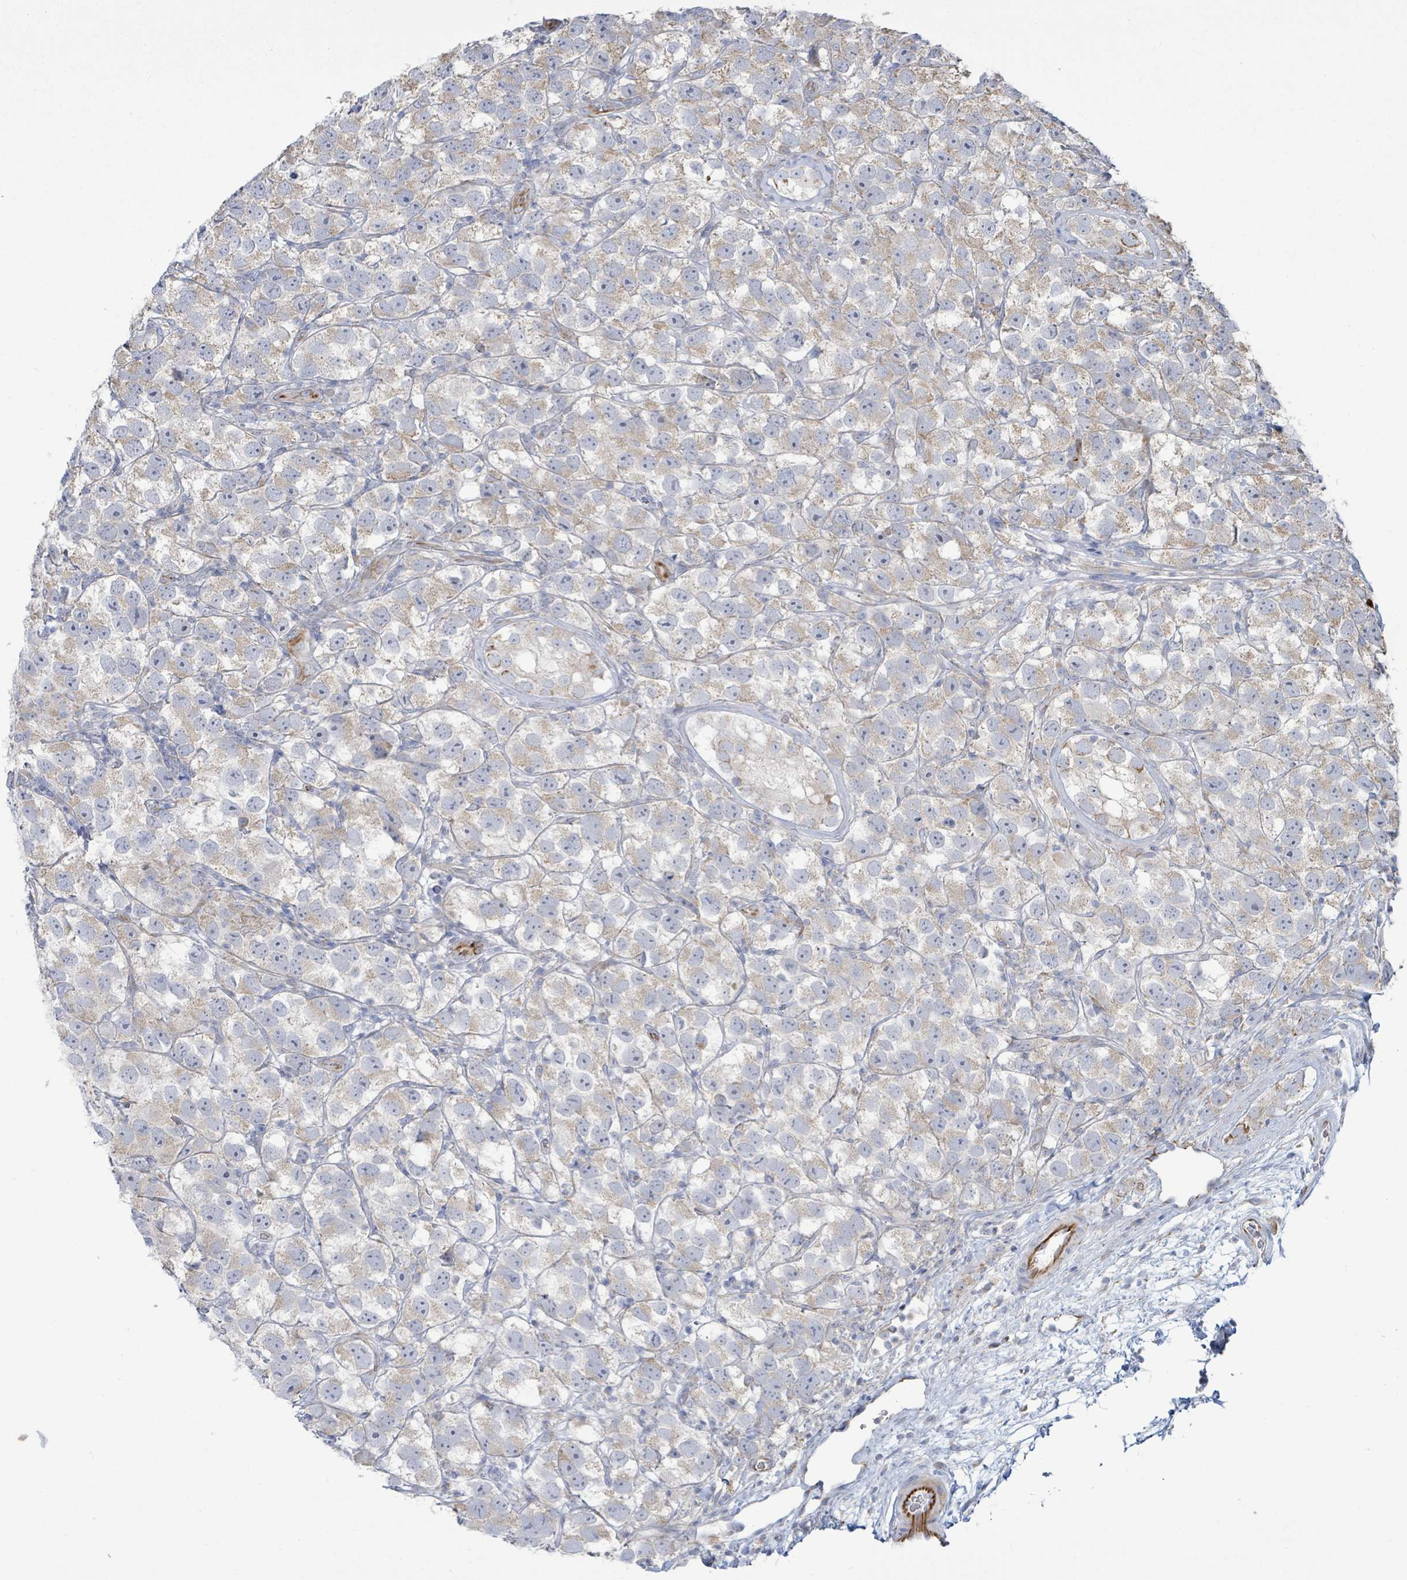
{"staining": {"intensity": "weak", "quantity": ">75%", "location": "cytoplasmic/membranous"}, "tissue": "testis cancer", "cell_type": "Tumor cells", "image_type": "cancer", "snomed": [{"axis": "morphology", "description": "Seminoma, NOS"}, {"axis": "topography", "description": "Testis"}], "caption": "Protein expression analysis of testis cancer (seminoma) shows weak cytoplasmic/membranous staining in about >75% of tumor cells.", "gene": "ALG12", "patient": {"sex": "male", "age": 26}}